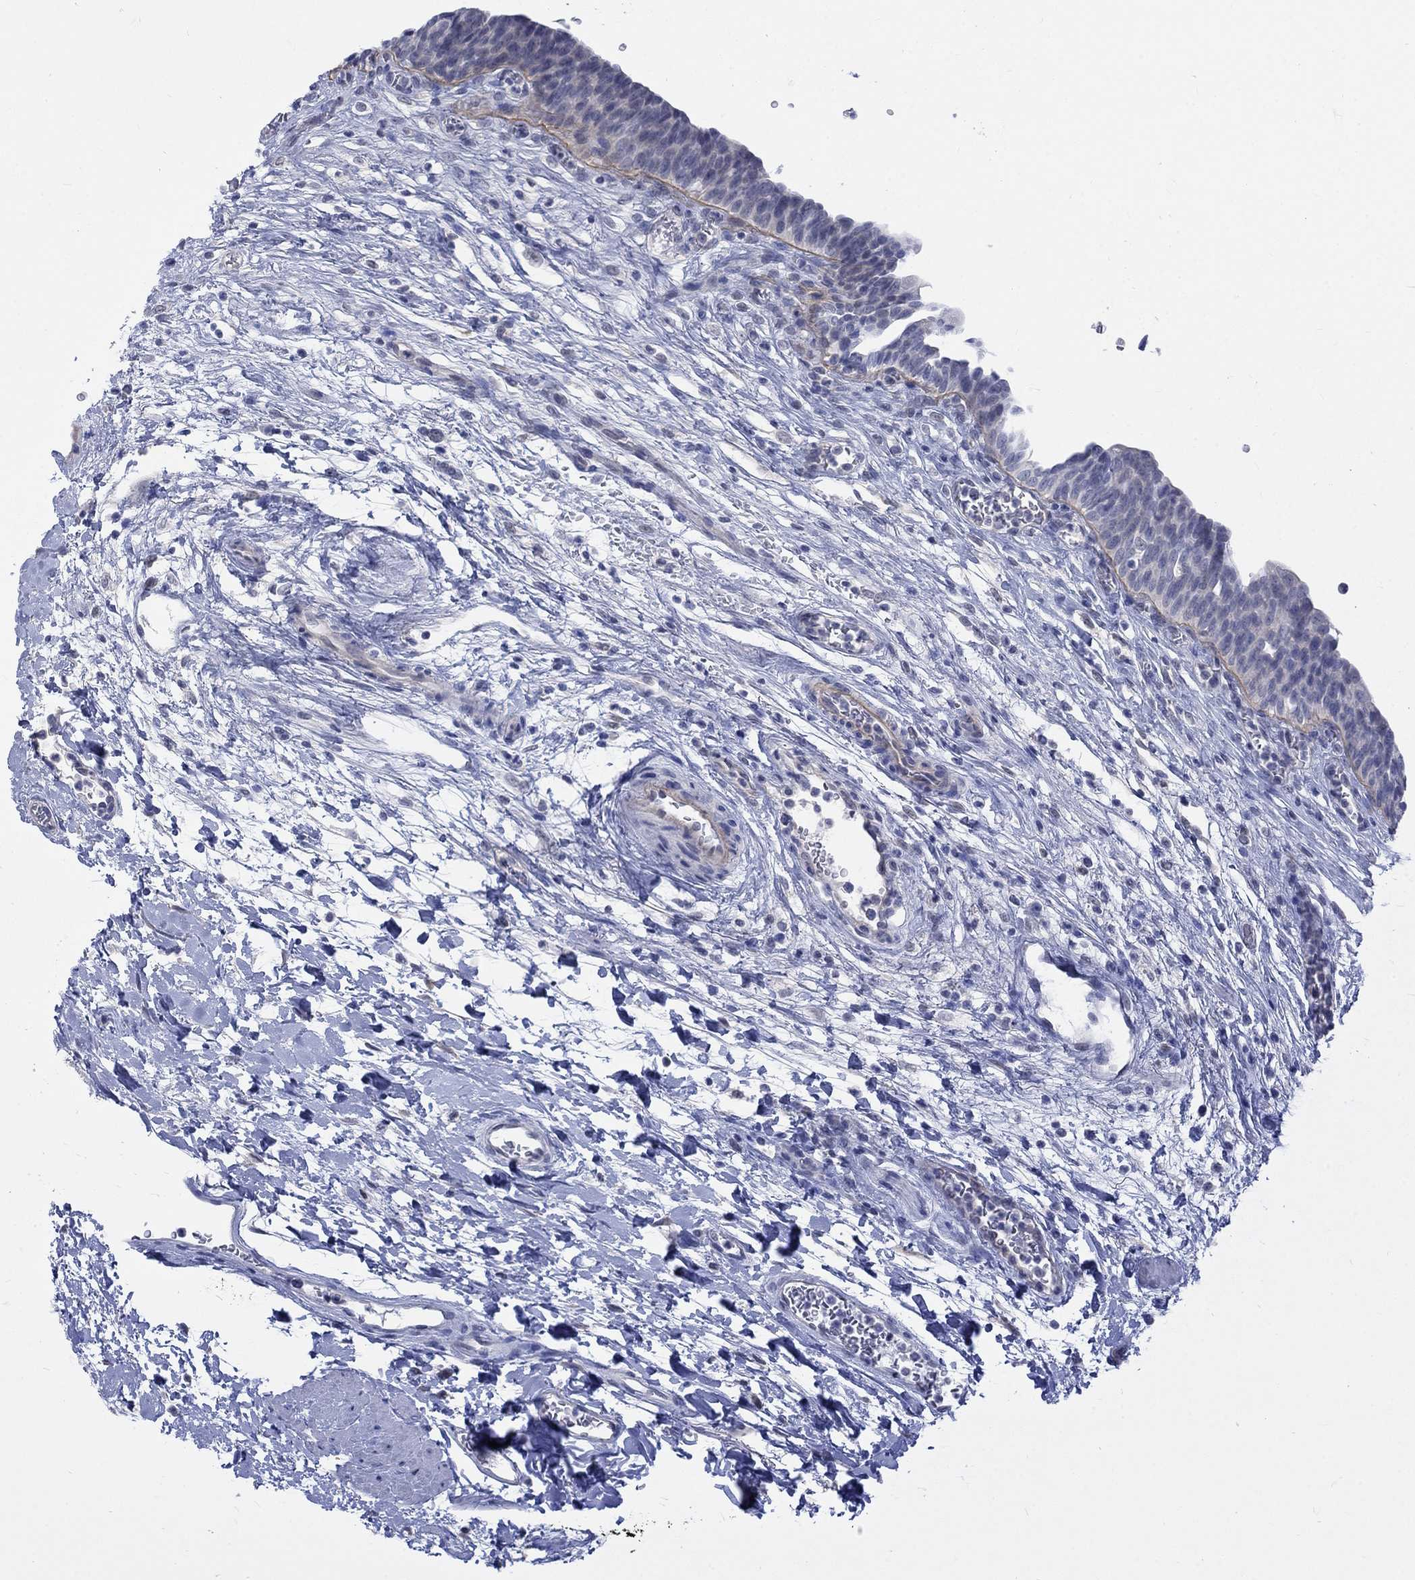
{"staining": {"intensity": "negative", "quantity": "none", "location": "none"}, "tissue": "urinary bladder", "cell_type": "Urothelial cells", "image_type": "normal", "snomed": [{"axis": "morphology", "description": "Normal tissue, NOS"}, {"axis": "topography", "description": "Urinary bladder"}], "caption": "The image exhibits no staining of urothelial cells in unremarkable urinary bladder. (DAB immunohistochemistry with hematoxylin counter stain).", "gene": "EGFLAM", "patient": {"sex": "male", "age": 73}}